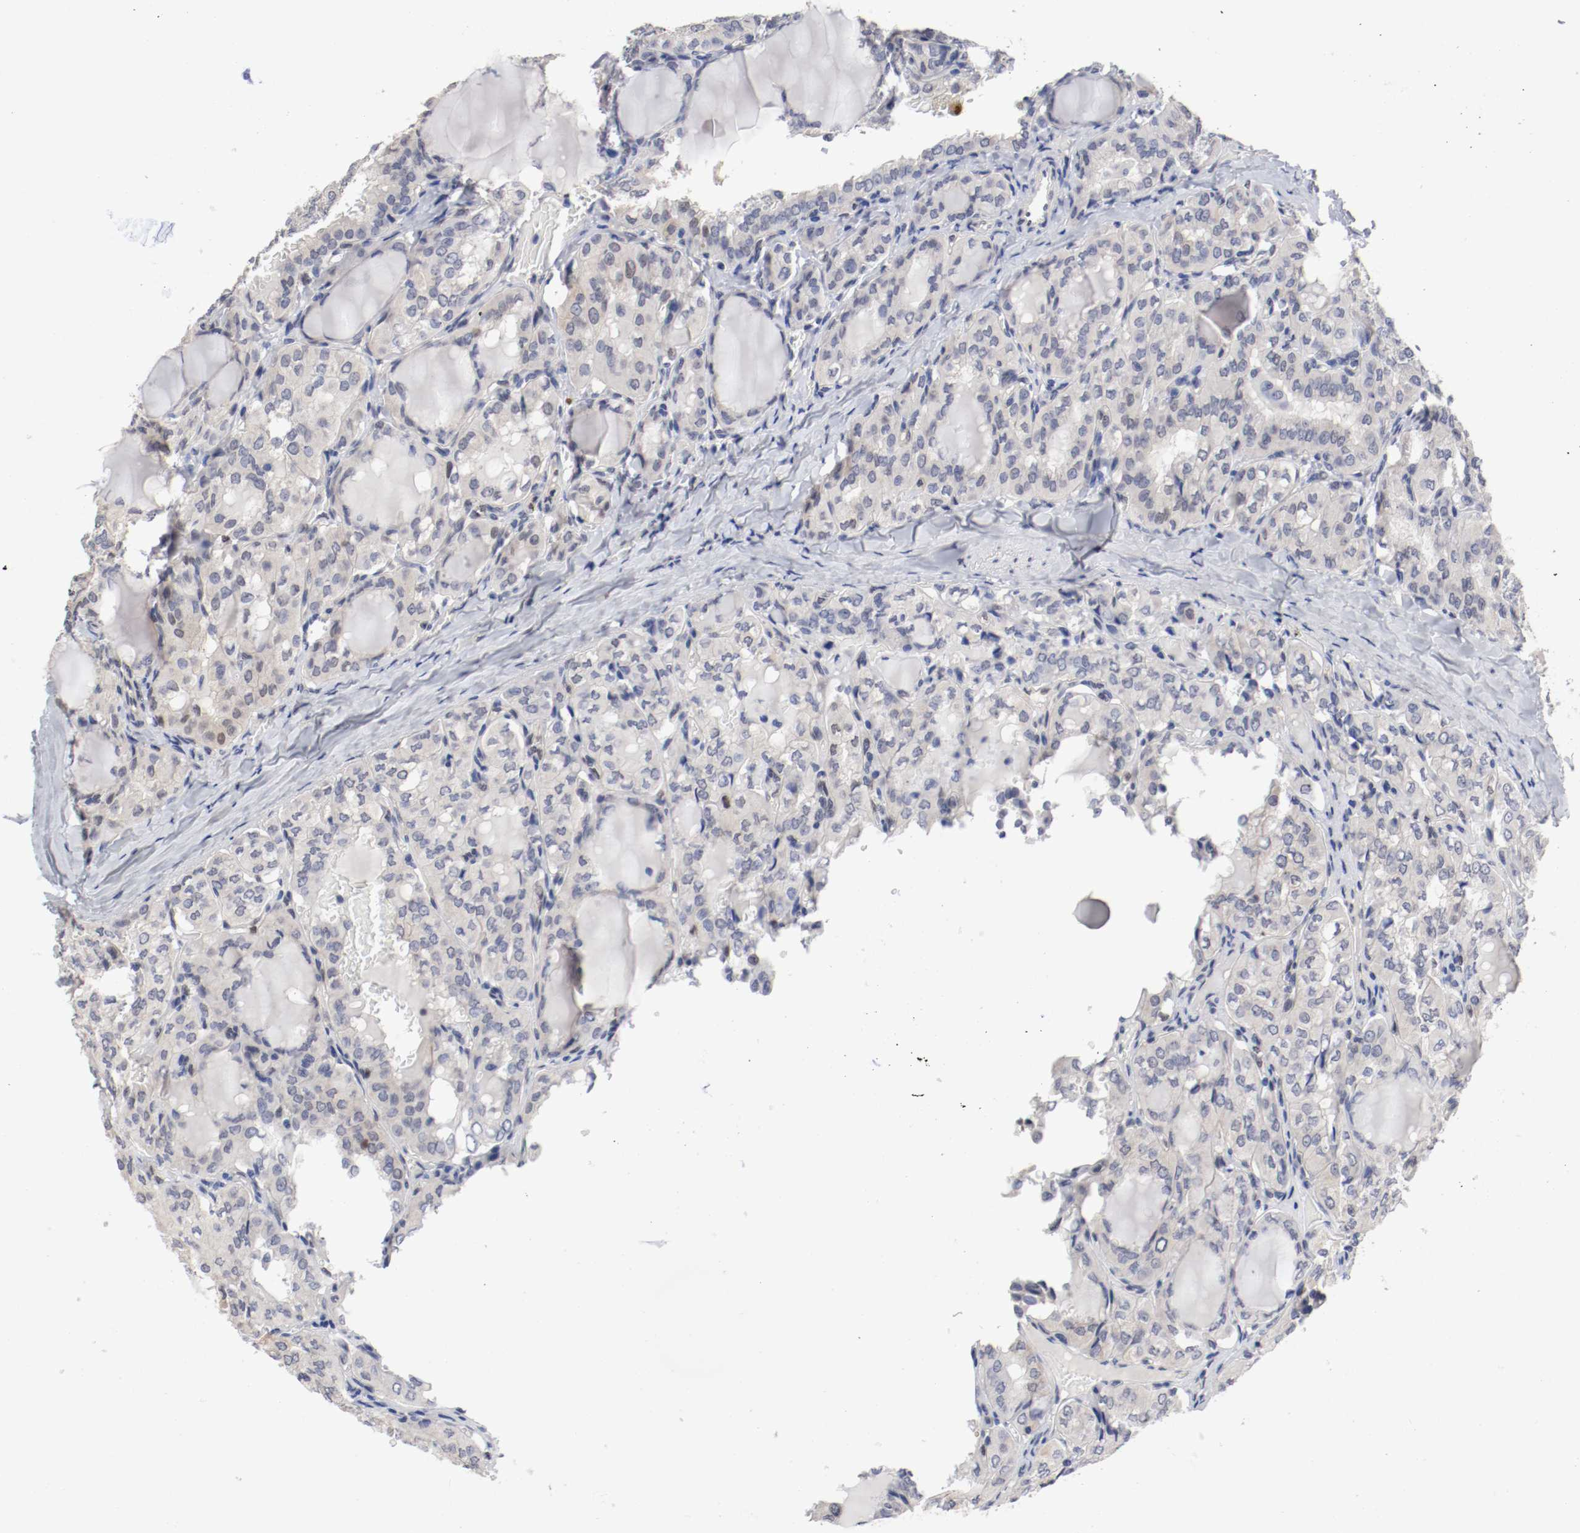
{"staining": {"intensity": "weak", "quantity": "<25%", "location": "cytoplasmic/membranous,nuclear"}, "tissue": "thyroid cancer", "cell_type": "Tumor cells", "image_type": "cancer", "snomed": [{"axis": "morphology", "description": "Papillary adenocarcinoma, NOS"}, {"axis": "topography", "description": "Thyroid gland"}], "caption": "There is no significant staining in tumor cells of thyroid papillary adenocarcinoma.", "gene": "FOSL2", "patient": {"sex": "male", "age": 20}}